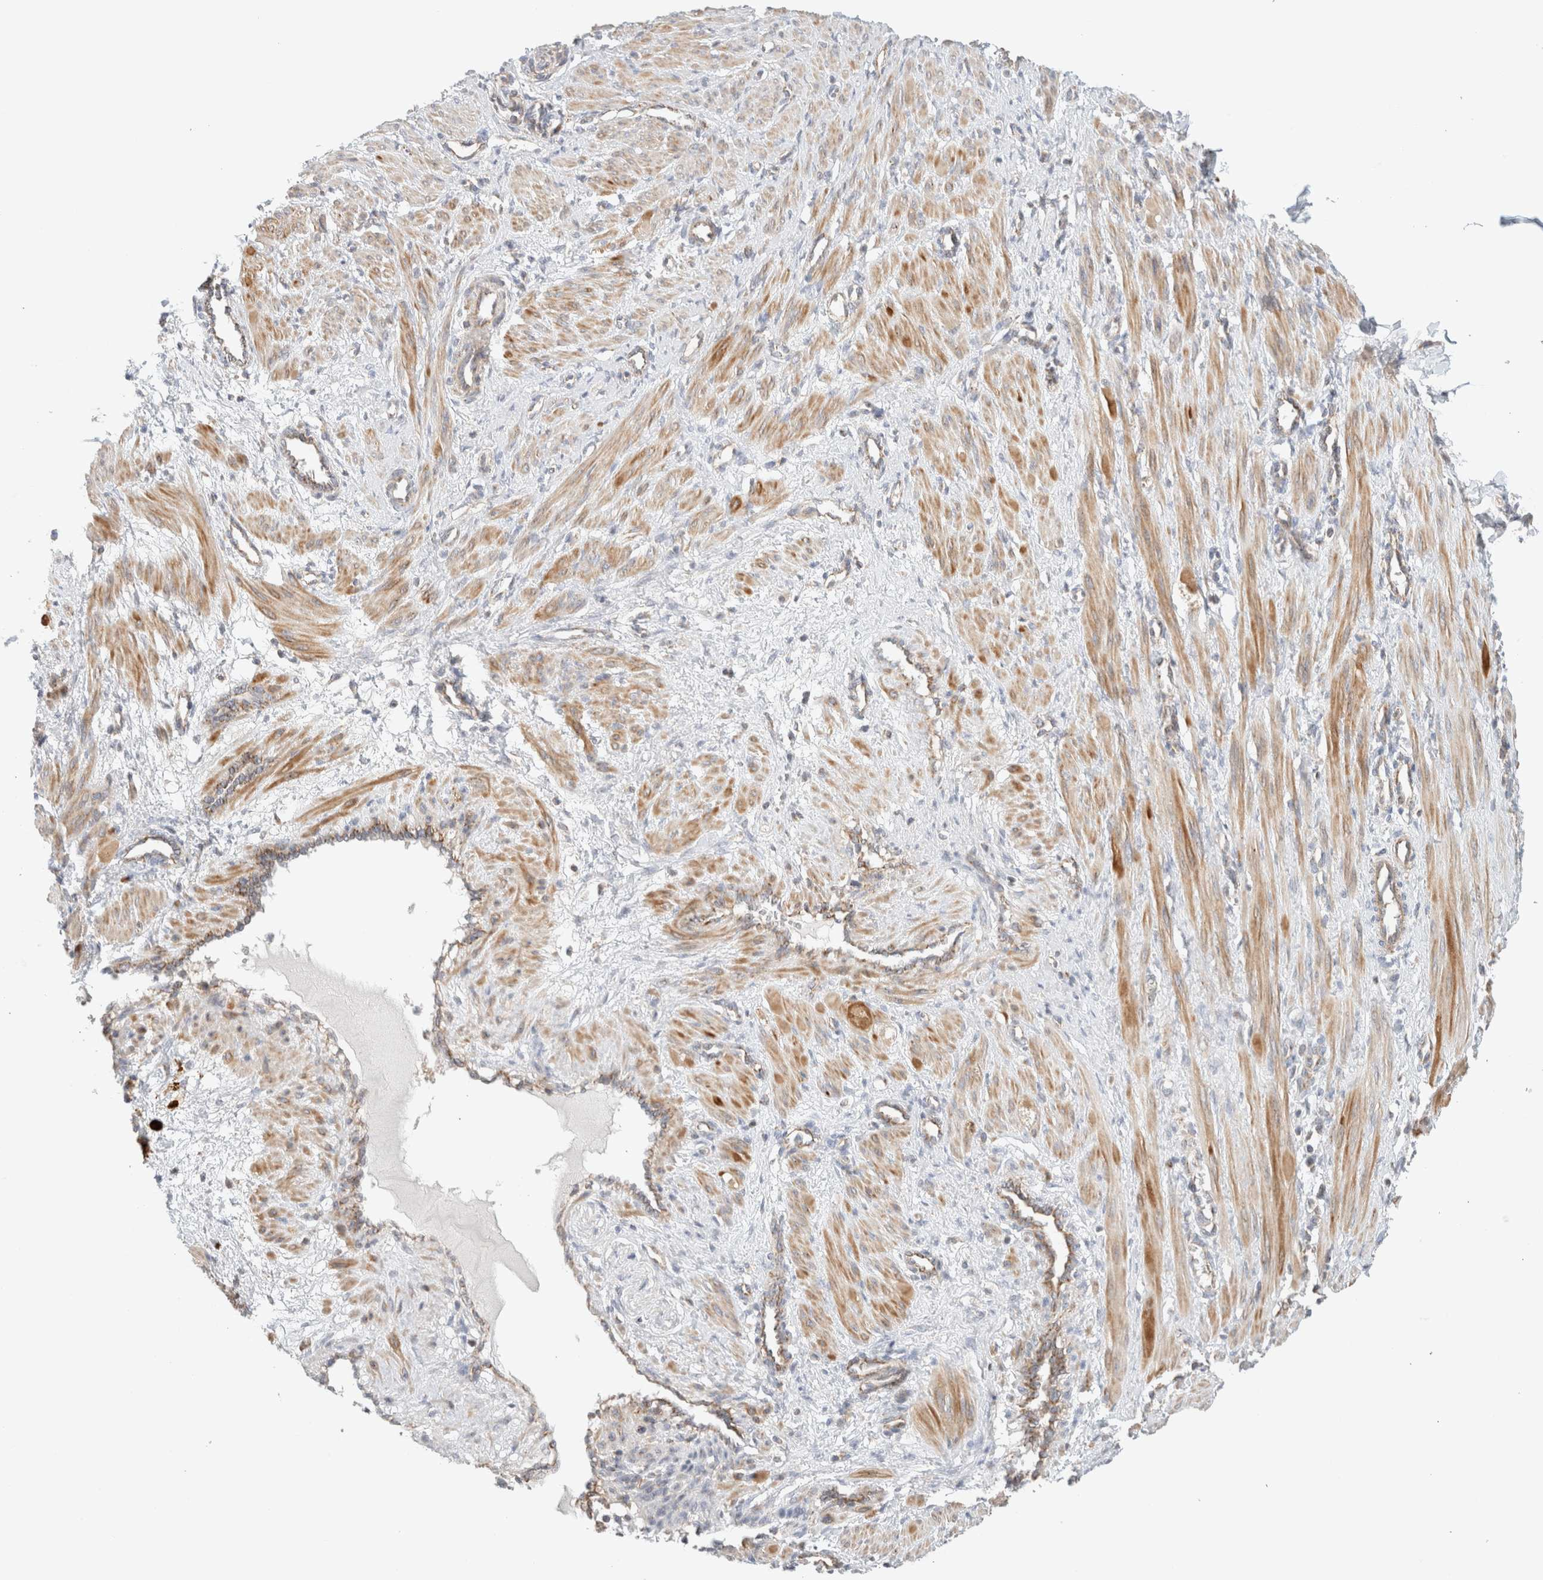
{"staining": {"intensity": "moderate", "quantity": ">75%", "location": "cytoplasmic/membranous"}, "tissue": "smooth muscle", "cell_type": "Smooth muscle cells", "image_type": "normal", "snomed": [{"axis": "morphology", "description": "Normal tissue, NOS"}, {"axis": "topography", "description": "Endometrium"}], "caption": "A high-resolution photomicrograph shows IHC staining of normal smooth muscle, which exhibits moderate cytoplasmic/membranous positivity in approximately >75% of smooth muscle cells.", "gene": "MRM3", "patient": {"sex": "female", "age": 33}}